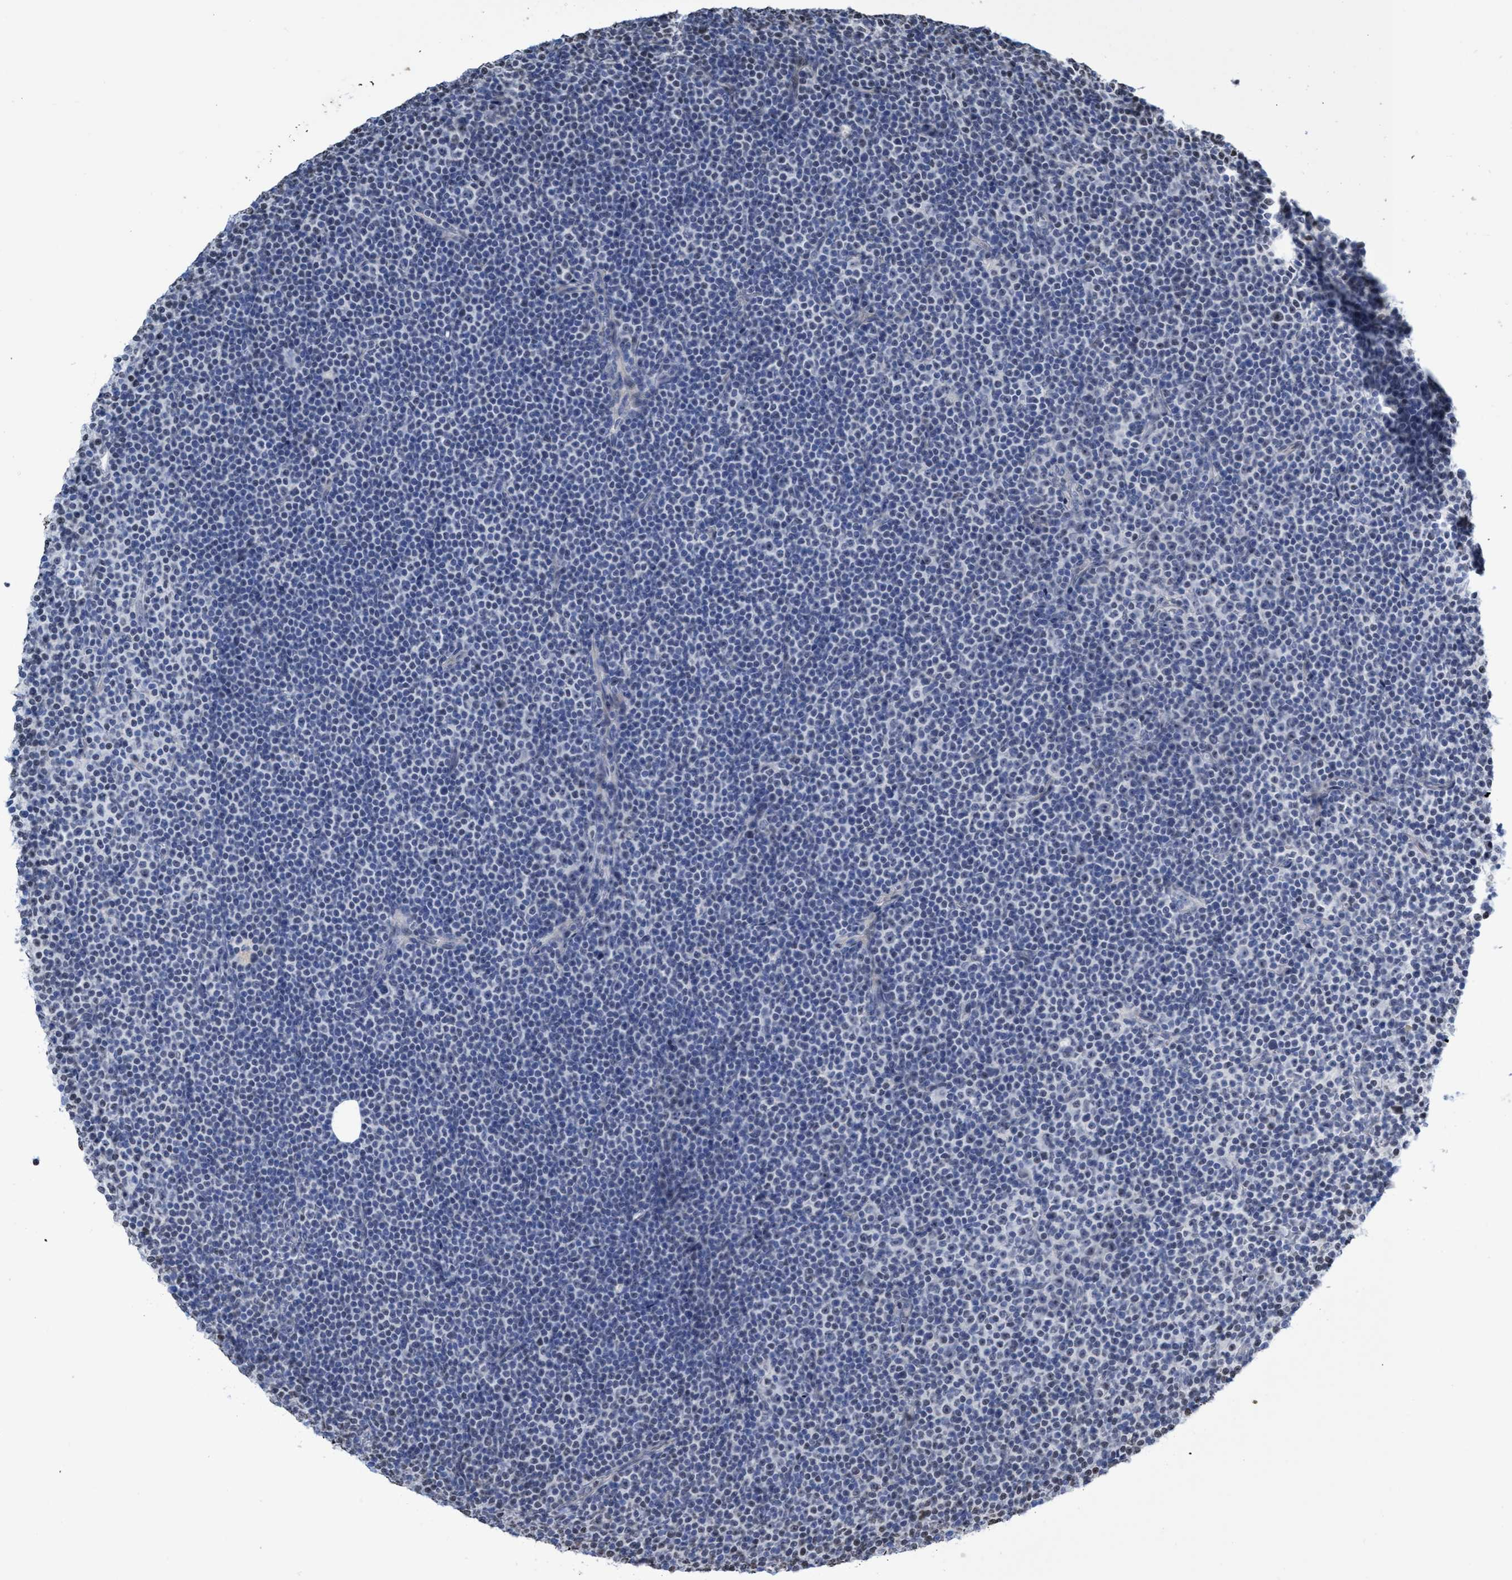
{"staining": {"intensity": "negative", "quantity": "none", "location": "none"}, "tissue": "lymphoma", "cell_type": "Tumor cells", "image_type": "cancer", "snomed": [{"axis": "morphology", "description": "Malignant lymphoma, non-Hodgkin's type, Low grade"}, {"axis": "topography", "description": "Lymph node"}], "caption": "Immunohistochemistry (IHC) image of human lymphoma stained for a protein (brown), which reveals no positivity in tumor cells. (Immunohistochemistry (IHC), brightfield microscopy, high magnification).", "gene": "CBX2", "patient": {"sex": "female", "age": 67}}